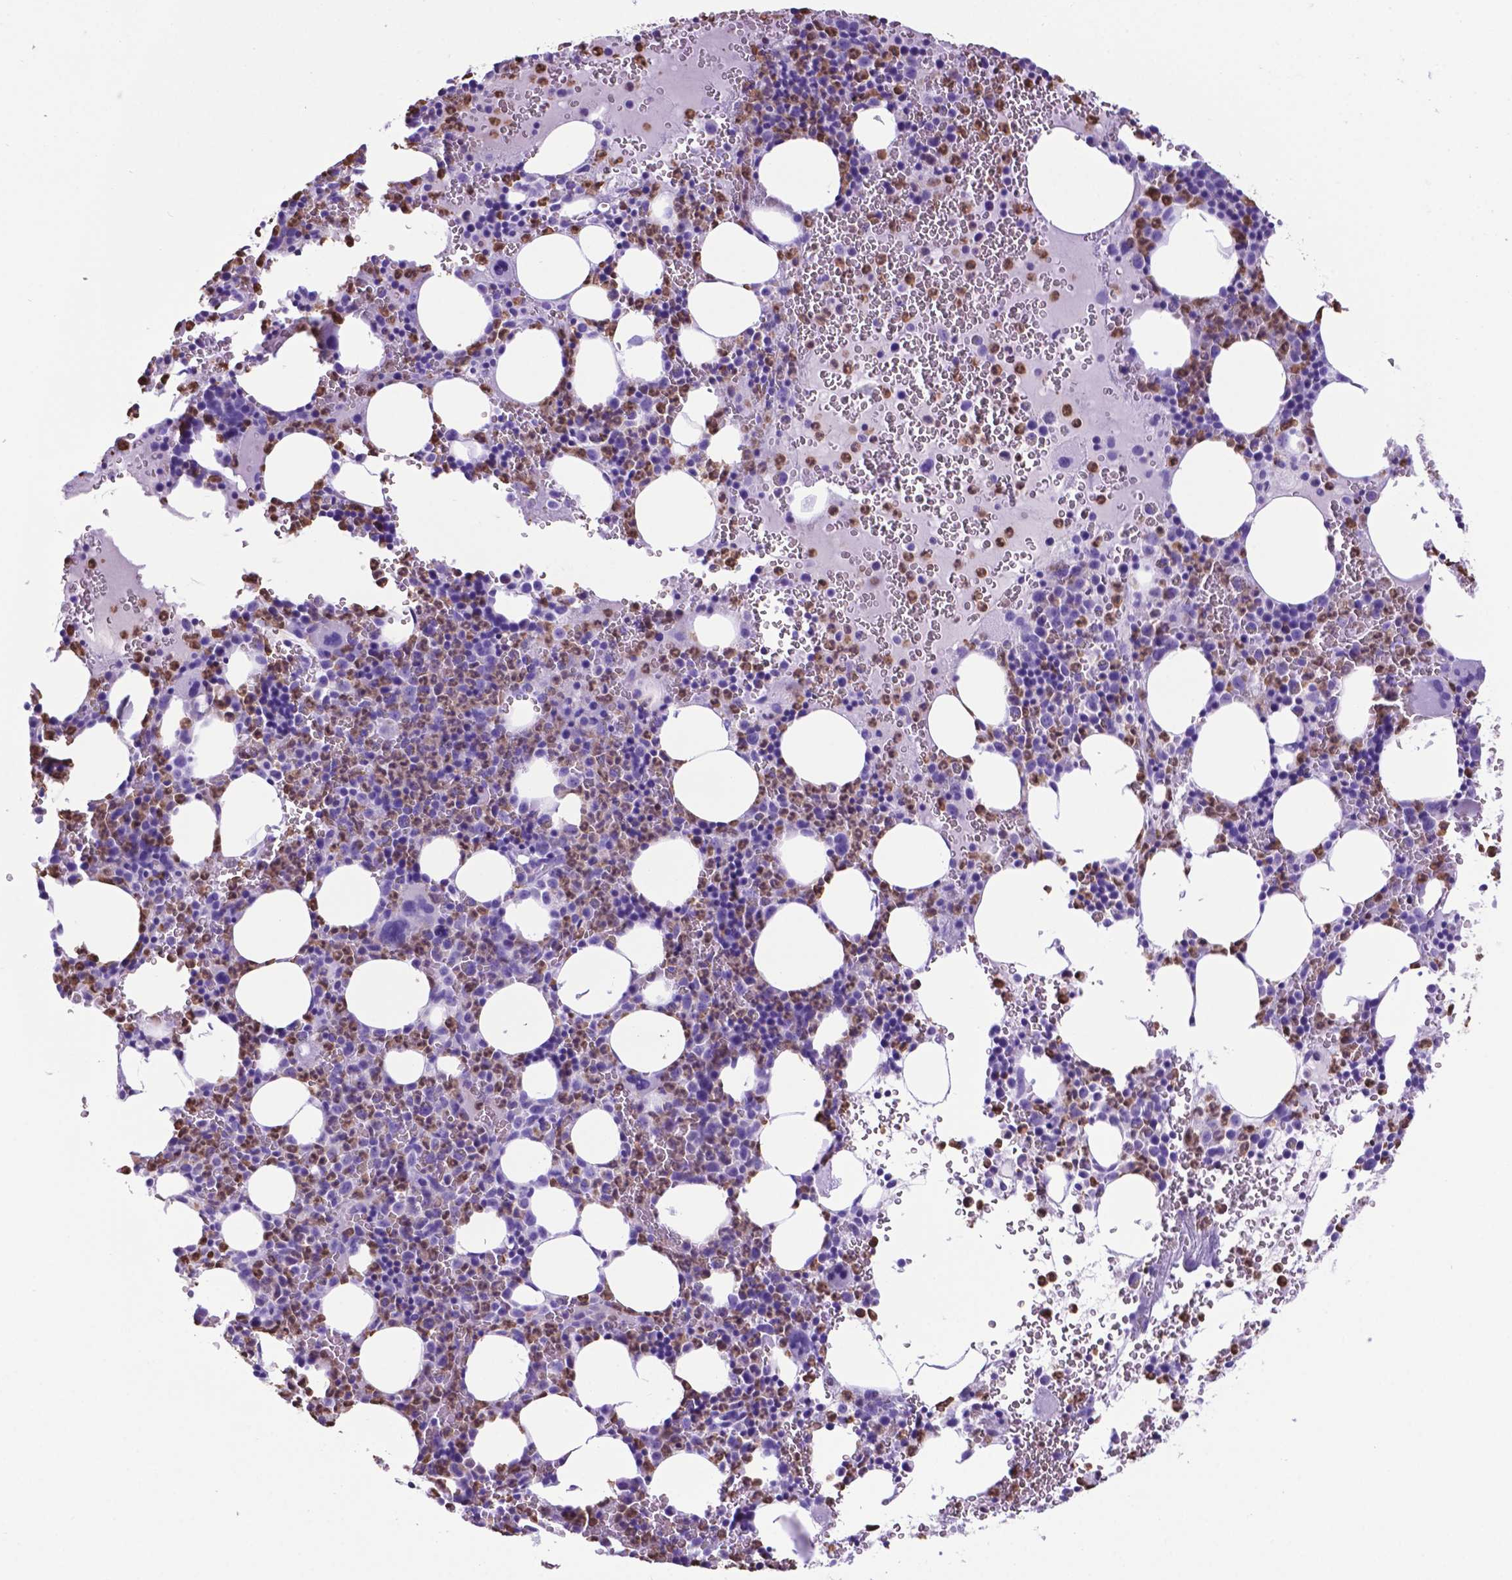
{"staining": {"intensity": "moderate", "quantity": "25%-75%", "location": "cytoplasmic/membranous"}, "tissue": "bone marrow", "cell_type": "Hematopoietic cells", "image_type": "normal", "snomed": [{"axis": "morphology", "description": "Normal tissue, NOS"}, {"axis": "topography", "description": "Bone marrow"}], "caption": "Human bone marrow stained with a brown dye shows moderate cytoplasmic/membranous positive staining in about 25%-75% of hematopoietic cells.", "gene": "LZTR1", "patient": {"sex": "male", "age": 63}}